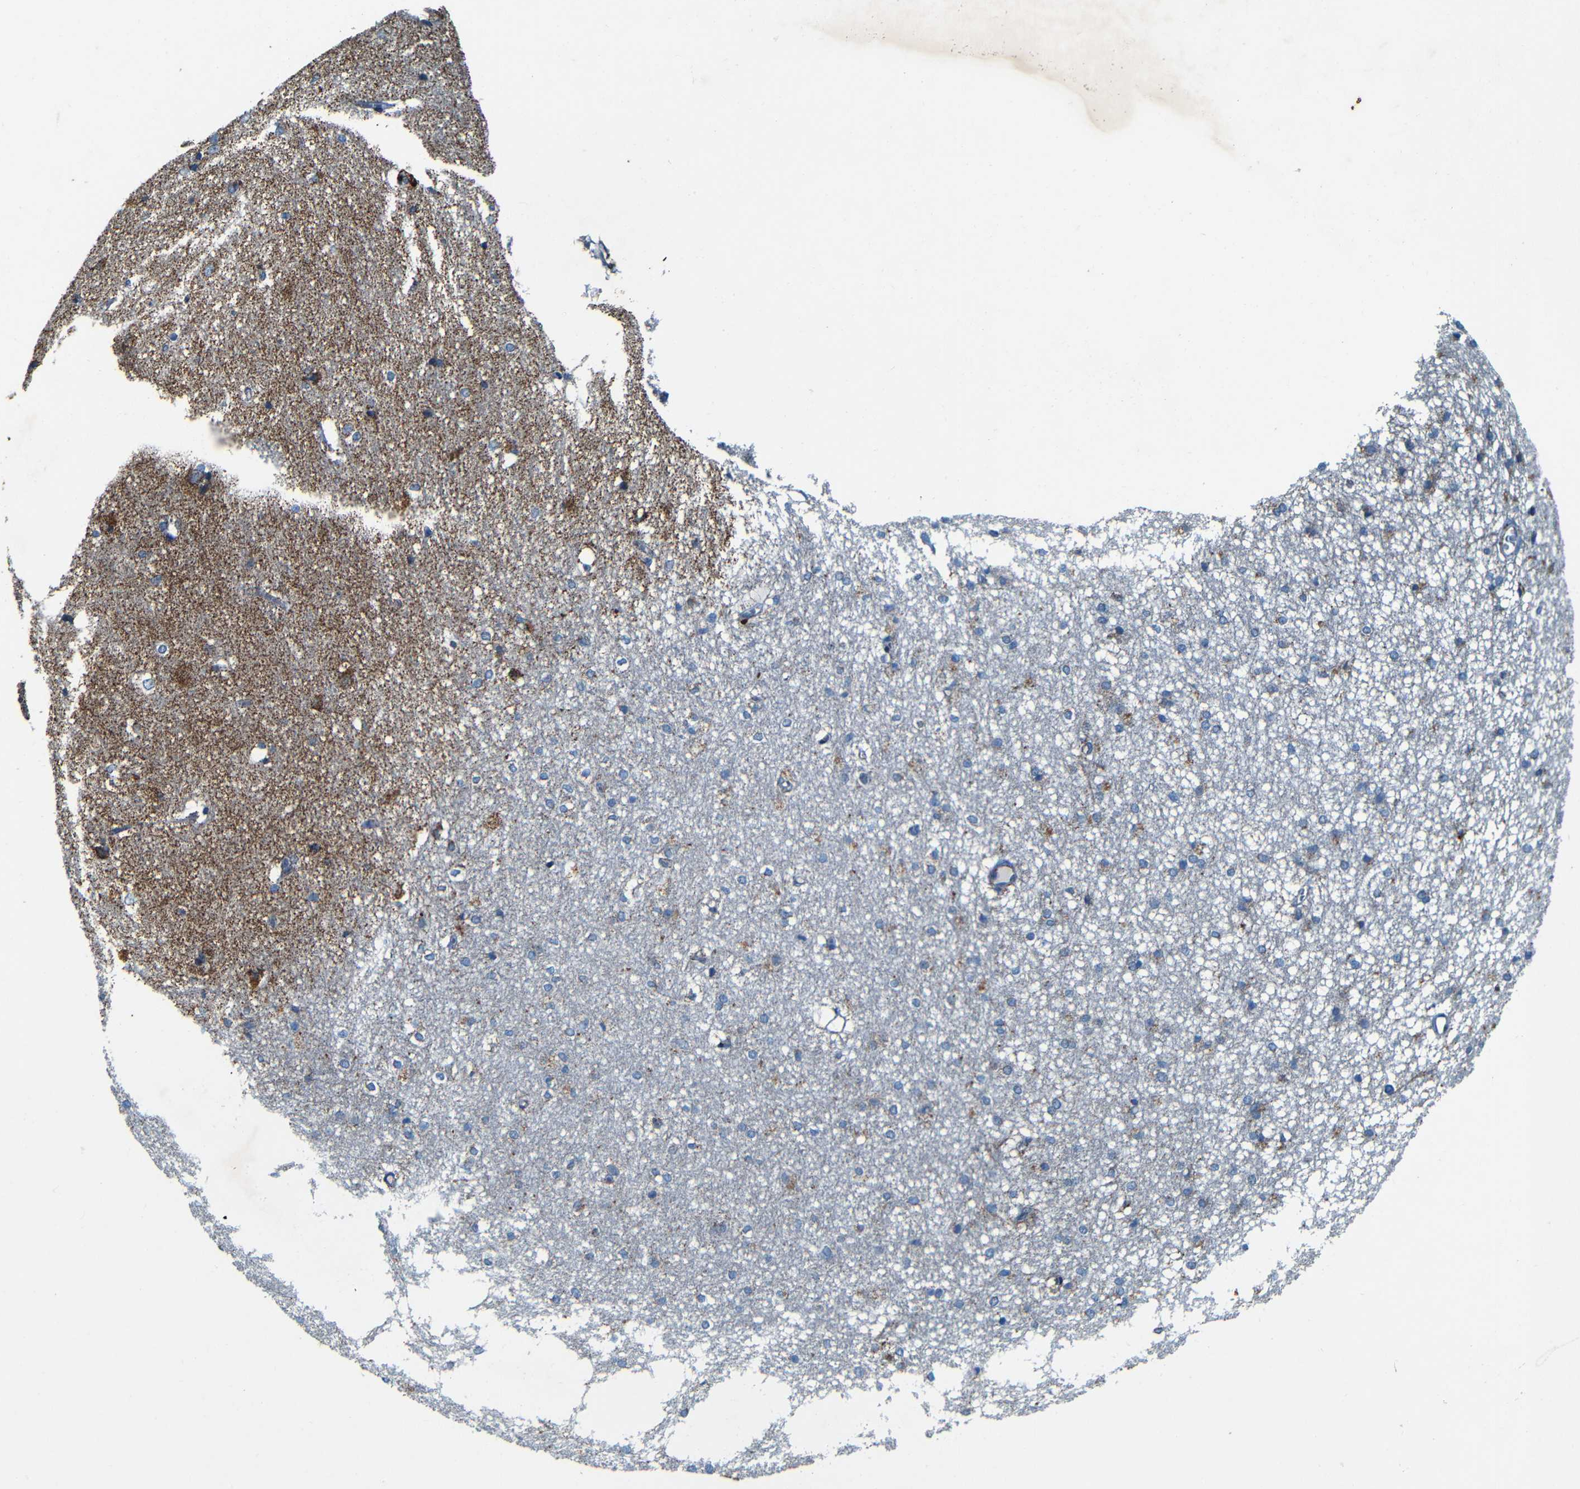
{"staining": {"intensity": "moderate", "quantity": "25%-75%", "location": "cytoplasmic/membranous"}, "tissue": "caudate", "cell_type": "Glial cells", "image_type": "normal", "snomed": [{"axis": "morphology", "description": "Normal tissue, NOS"}, {"axis": "topography", "description": "Lateral ventricle wall"}], "caption": "This image exhibits immunohistochemistry (IHC) staining of unremarkable caudate, with medium moderate cytoplasmic/membranous expression in about 25%-75% of glial cells.", "gene": "WSCD2", "patient": {"sex": "female", "age": 19}}